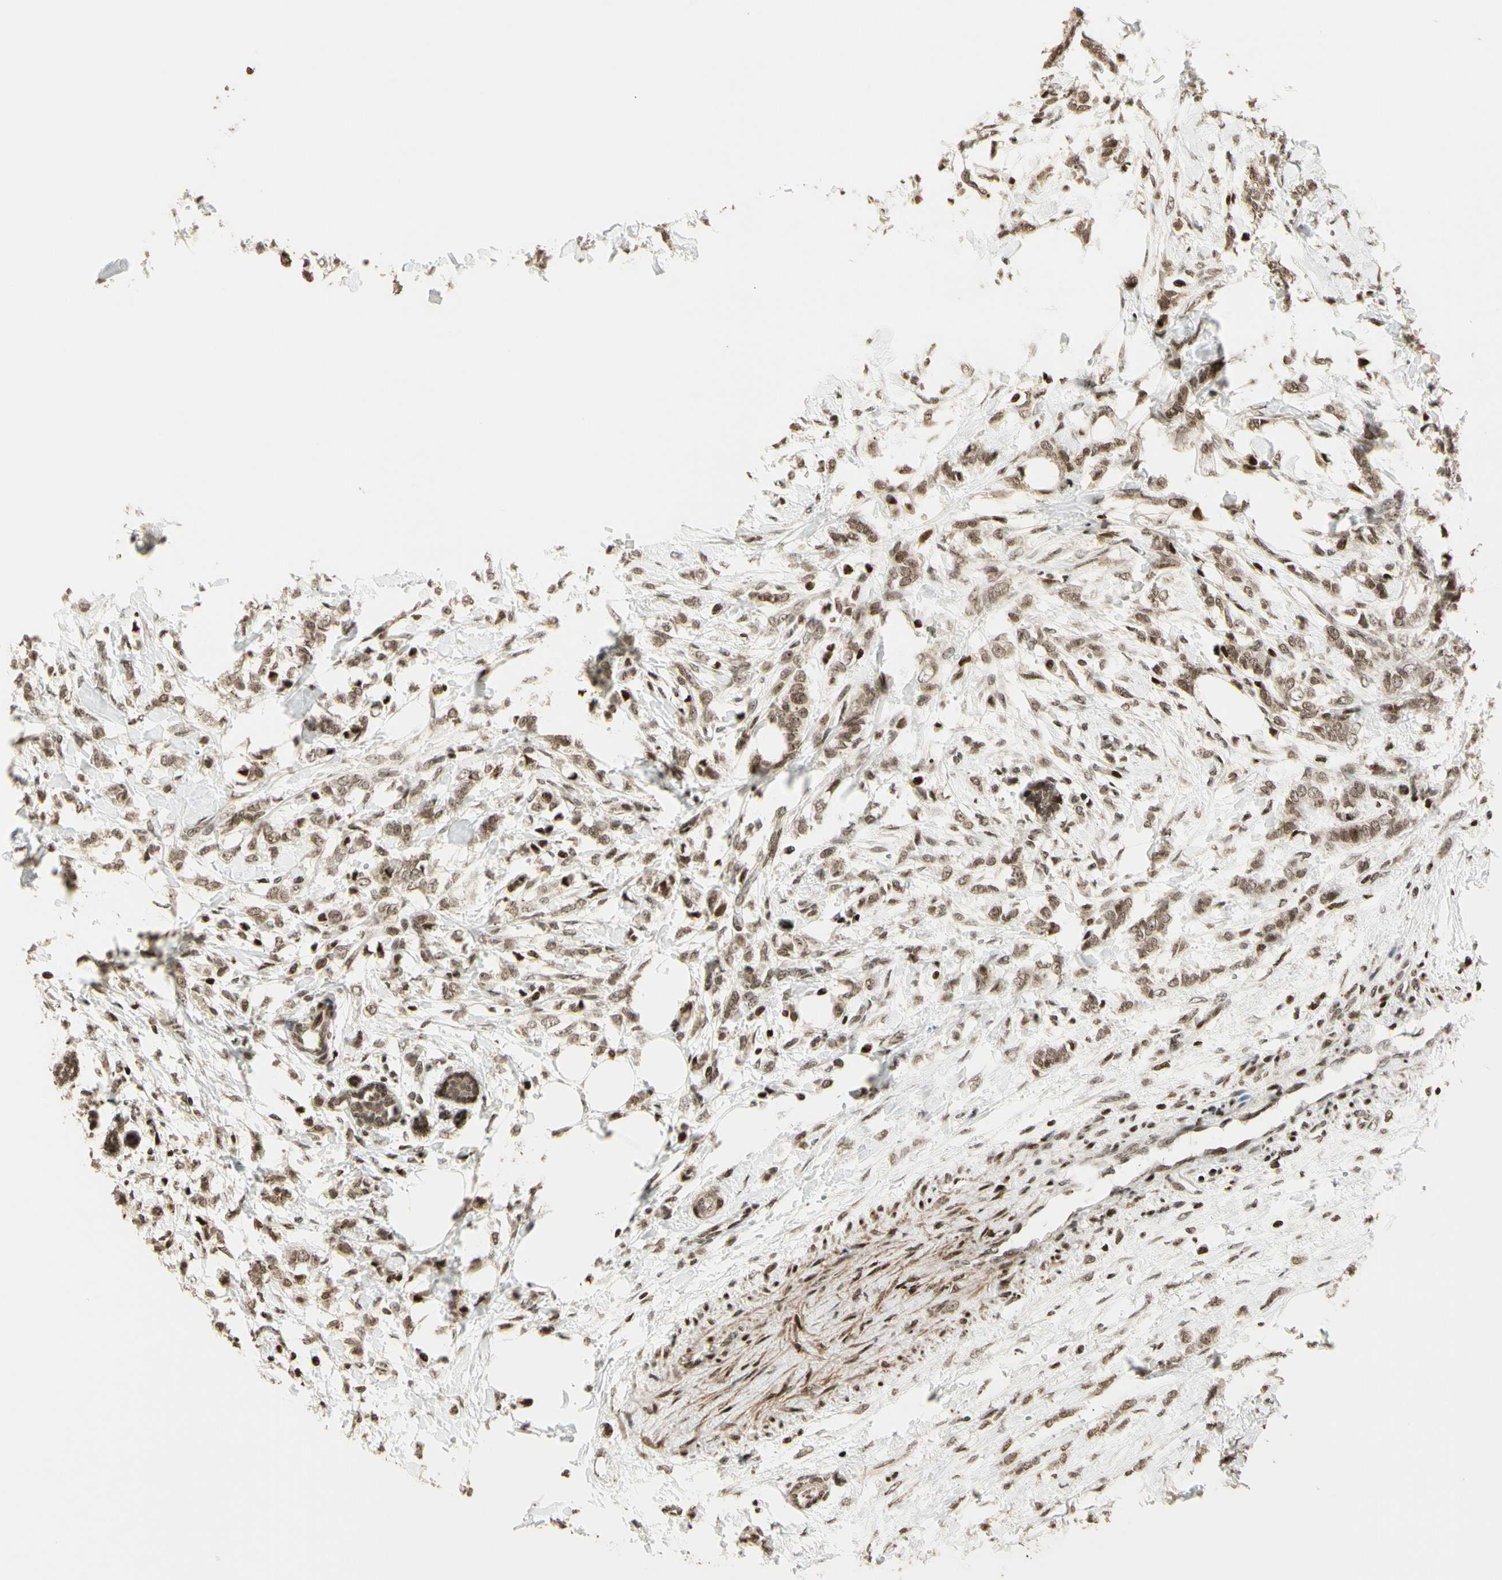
{"staining": {"intensity": "moderate", "quantity": ">75%", "location": "cytoplasmic/membranous,nuclear"}, "tissue": "breast cancer", "cell_type": "Tumor cells", "image_type": "cancer", "snomed": [{"axis": "morphology", "description": "Lobular carcinoma, in situ"}, {"axis": "morphology", "description": "Lobular carcinoma"}, {"axis": "topography", "description": "Breast"}], "caption": "This image exhibits immunohistochemistry (IHC) staining of human breast lobular carcinoma in situ, with medium moderate cytoplasmic/membranous and nuclear staining in about >75% of tumor cells.", "gene": "TSHZ3", "patient": {"sex": "female", "age": 41}}